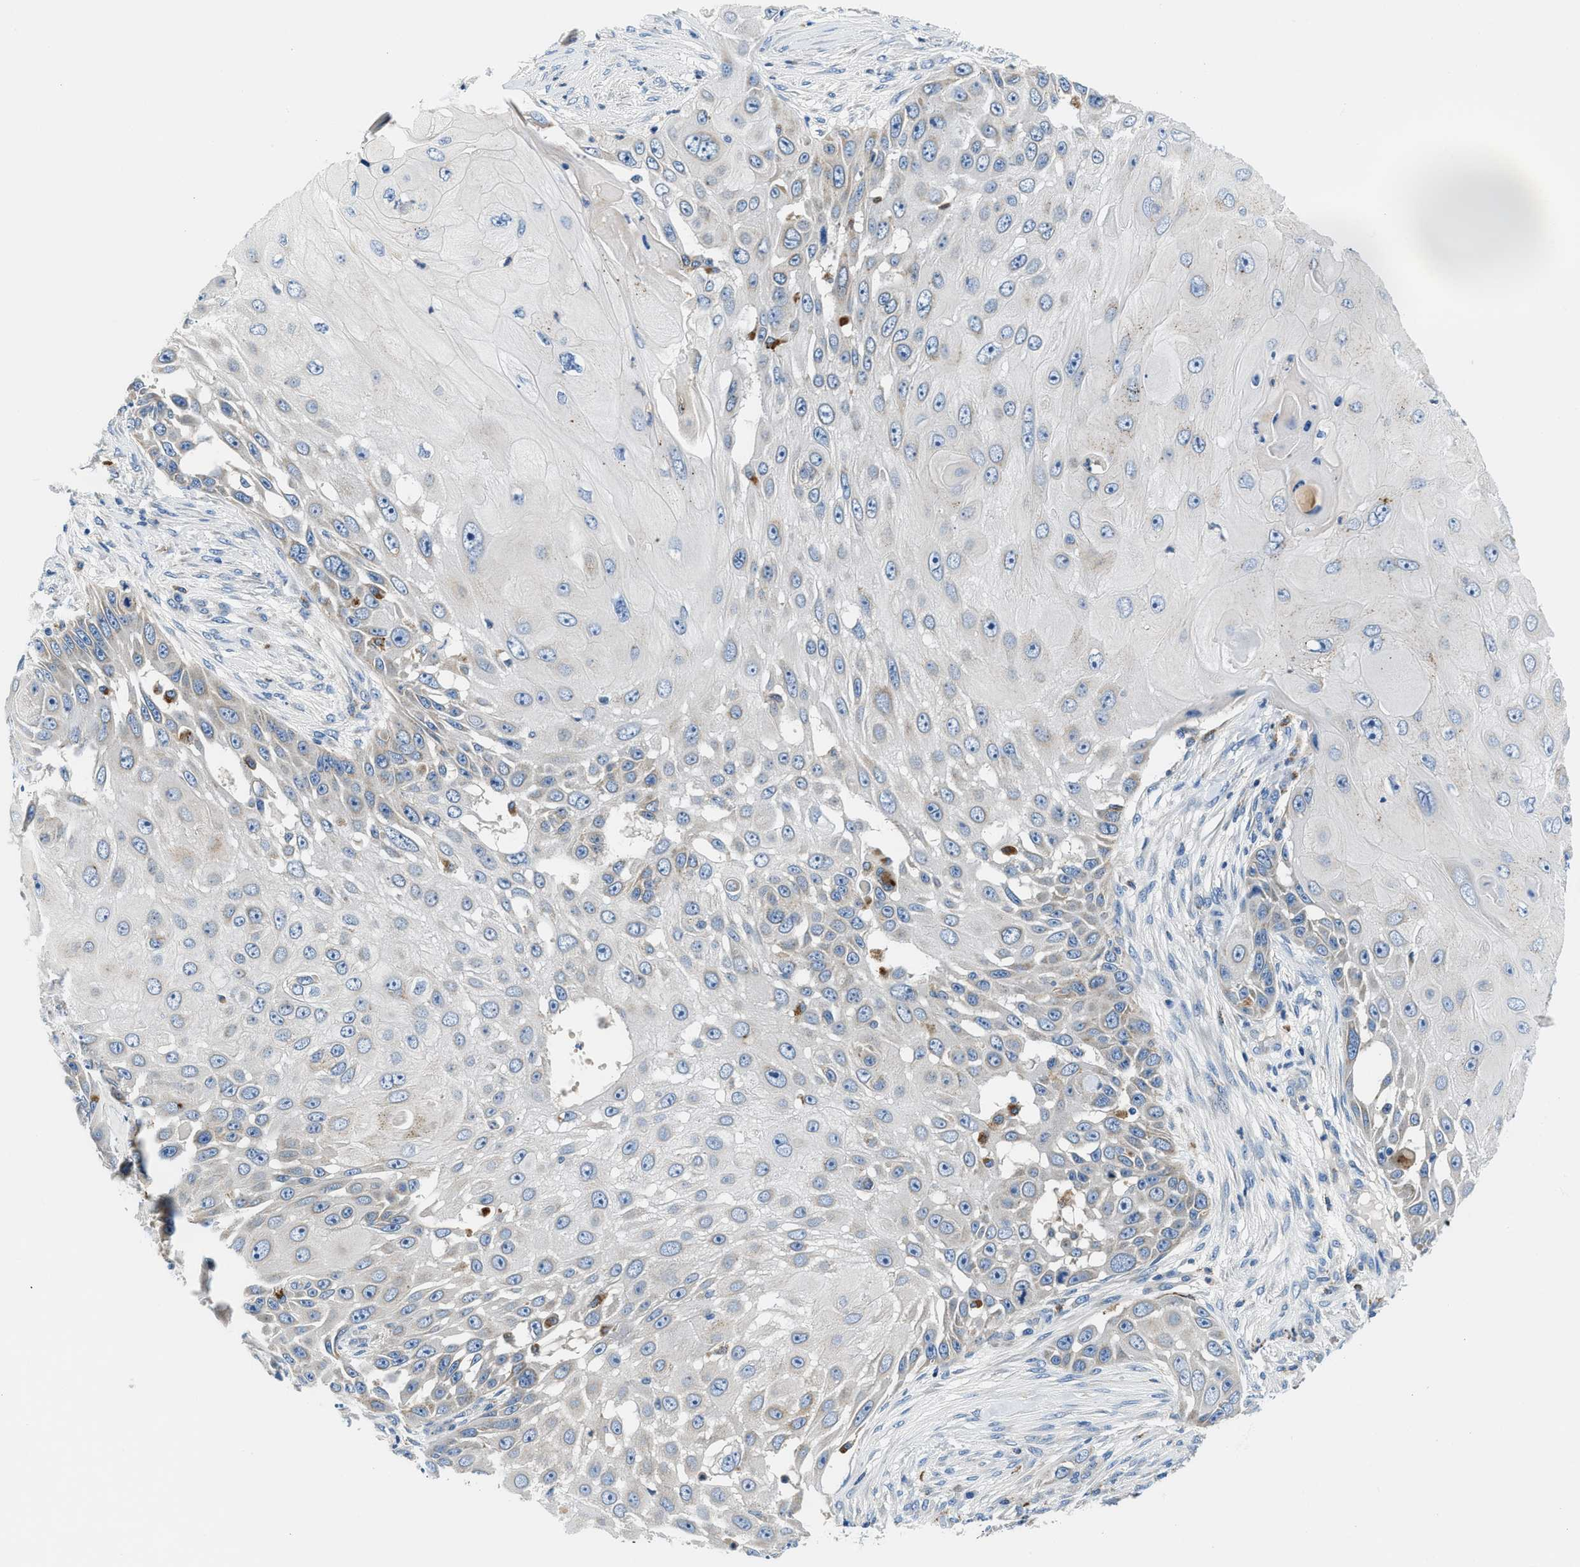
{"staining": {"intensity": "negative", "quantity": "none", "location": "none"}, "tissue": "skin cancer", "cell_type": "Tumor cells", "image_type": "cancer", "snomed": [{"axis": "morphology", "description": "Squamous cell carcinoma, NOS"}, {"axis": "topography", "description": "Skin"}], "caption": "The IHC image has no significant positivity in tumor cells of skin squamous cell carcinoma tissue.", "gene": "ADGRE3", "patient": {"sex": "female", "age": 44}}